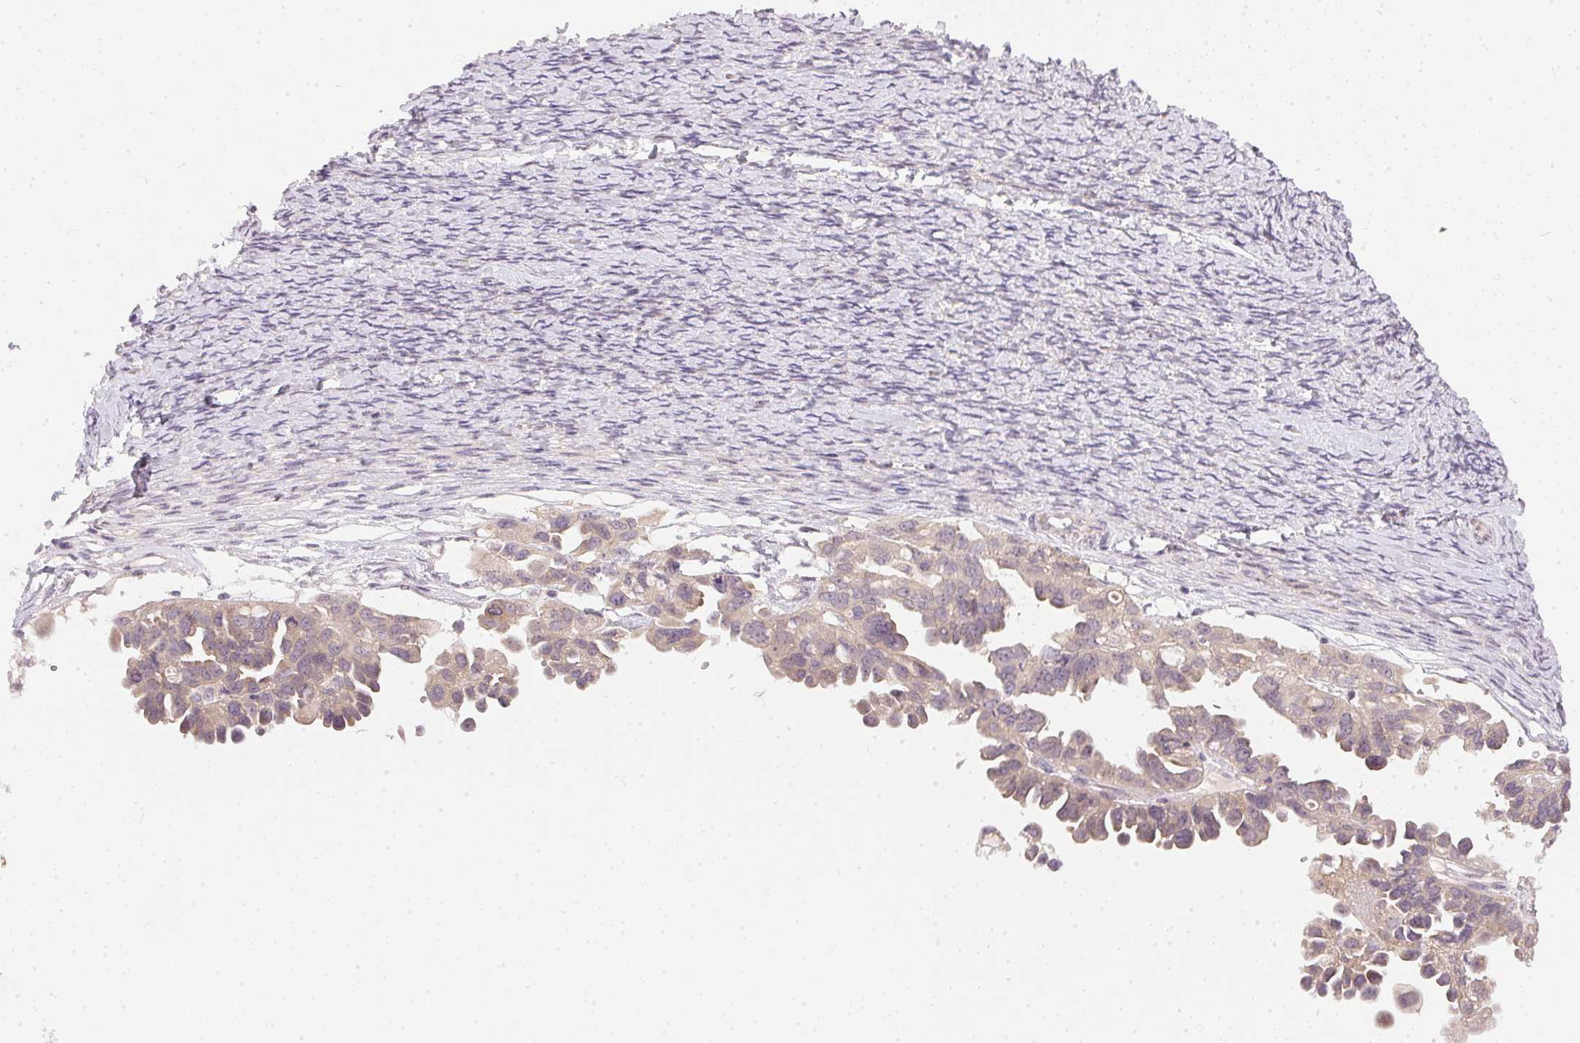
{"staining": {"intensity": "weak", "quantity": "<25%", "location": "nuclear"}, "tissue": "ovarian cancer", "cell_type": "Tumor cells", "image_type": "cancer", "snomed": [{"axis": "morphology", "description": "Cystadenocarcinoma, serous, NOS"}, {"axis": "topography", "description": "Ovary"}], "caption": "Tumor cells show no significant protein staining in ovarian cancer.", "gene": "TTC23L", "patient": {"sex": "female", "age": 53}}